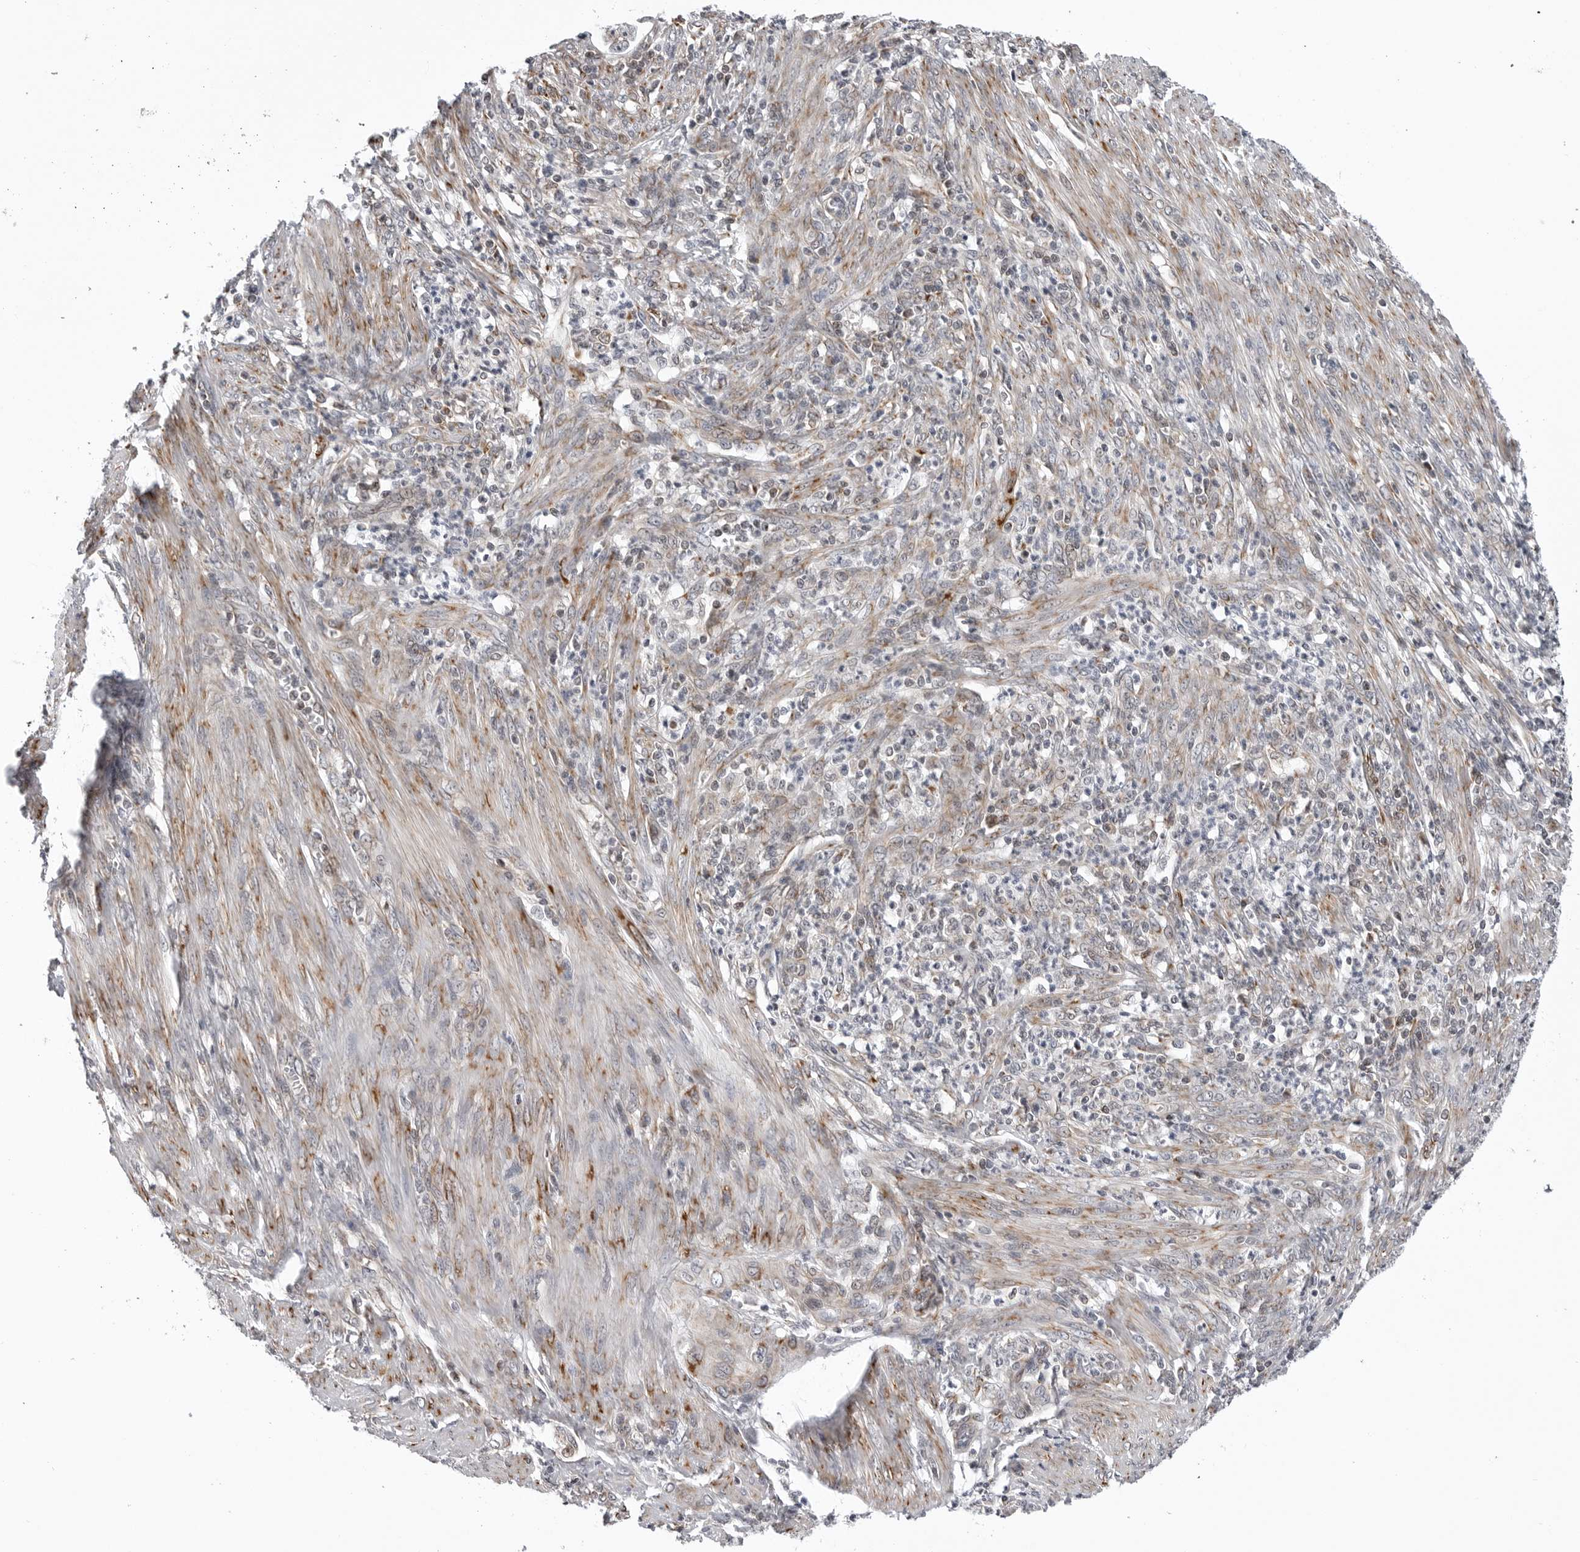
{"staining": {"intensity": "negative", "quantity": "none", "location": "none"}, "tissue": "endometrial cancer", "cell_type": "Tumor cells", "image_type": "cancer", "snomed": [{"axis": "morphology", "description": "Adenocarcinoma, NOS"}, {"axis": "topography", "description": "Endometrium"}], "caption": "Endometrial adenocarcinoma was stained to show a protein in brown. There is no significant positivity in tumor cells.", "gene": "CDK20", "patient": {"sex": "female", "age": 49}}